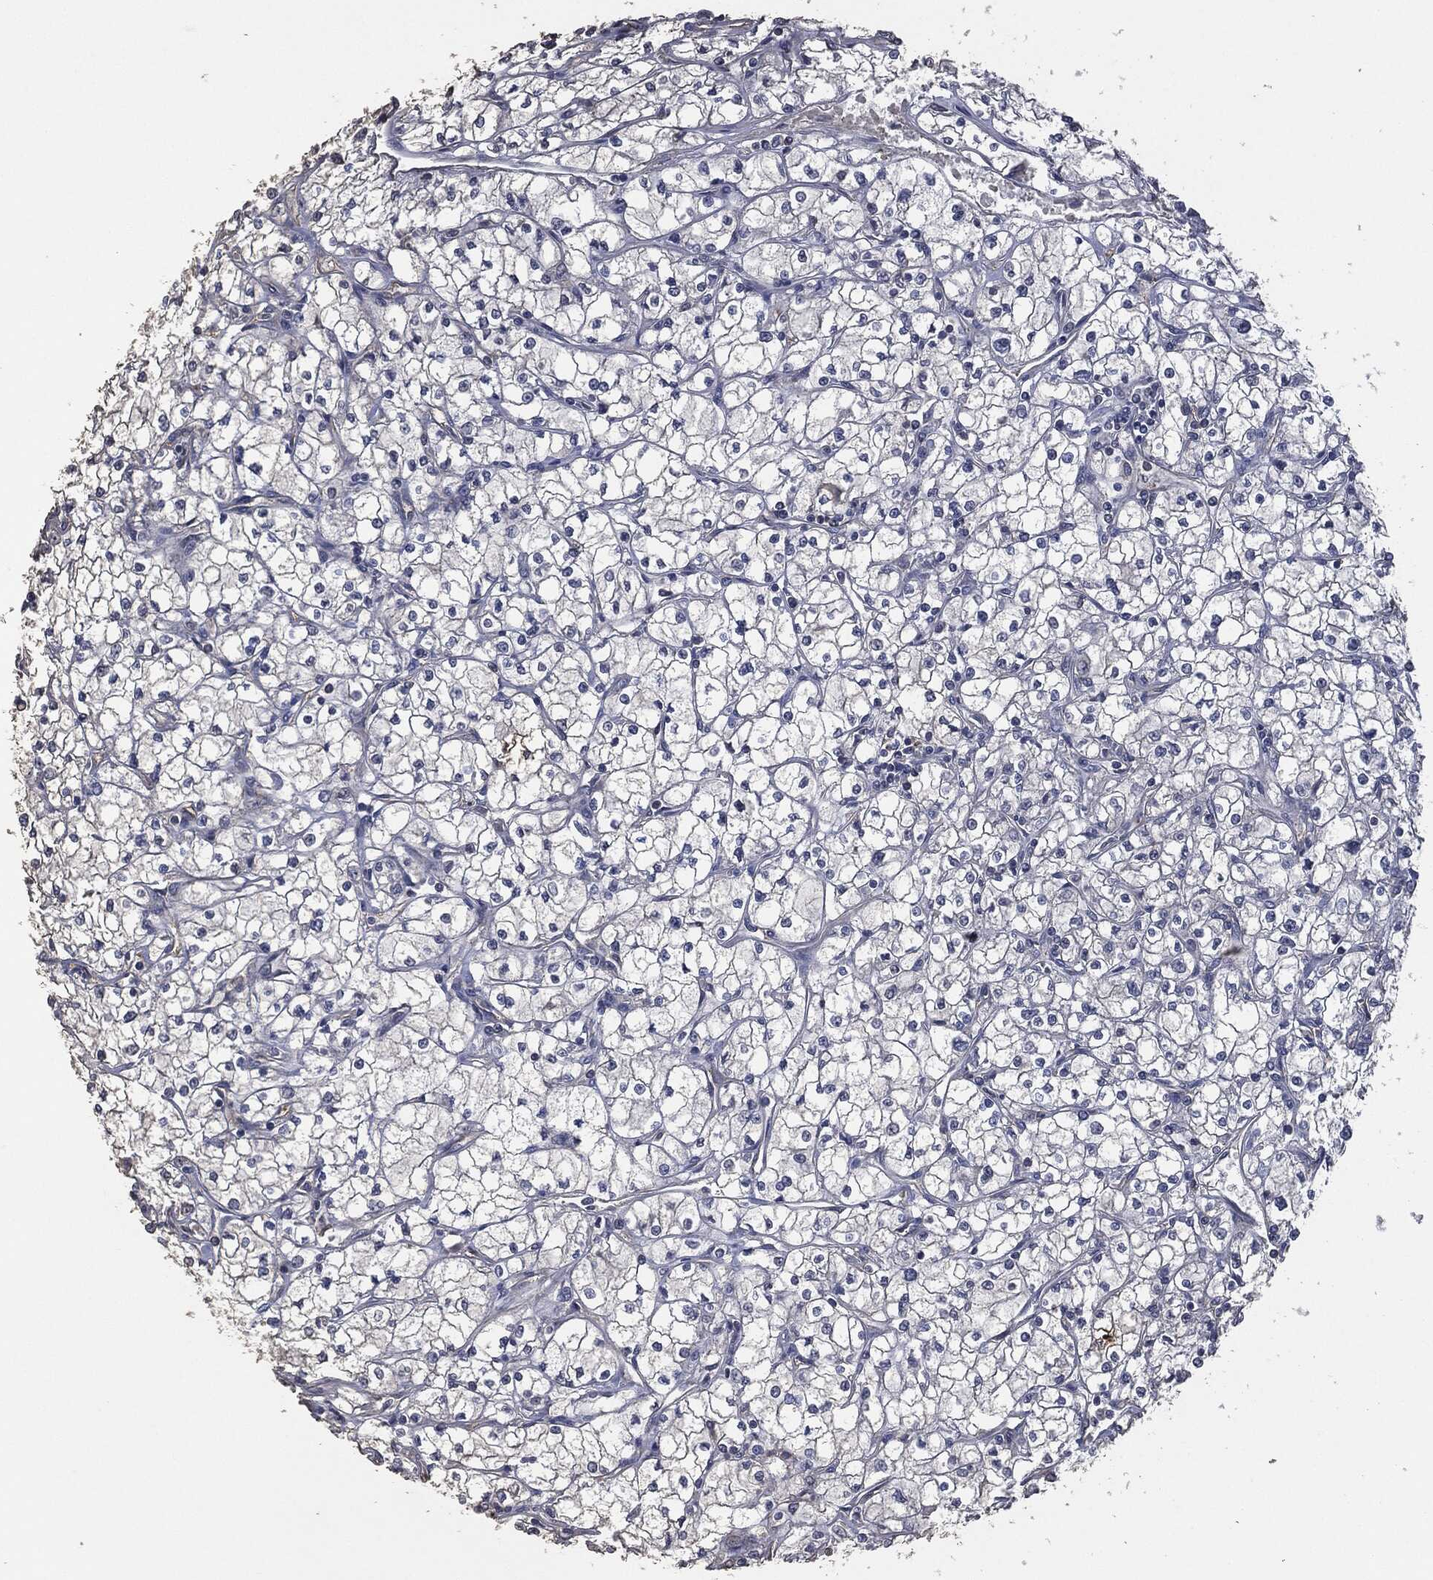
{"staining": {"intensity": "negative", "quantity": "none", "location": "none"}, "tissue": "renal cancer", "cell_type": "Tumor cells", "image_type": "cancer", "snomed": [{"axis": "morphology", "description": "Adenocarcinoma, NOS"}, {"axis": "topography", "description": "Kidney"}], "caption": "Tumor cells show no significant expression in renal adenocarcinoma. The staining was performed using DAB (3,3'-diaminobenzidine) to visualize the protein expression in brown, while the nuclei were stained in blue with hematoxylin (Magnification: 20x).", "gene": "MSLN", "patient": {"sex": "male", "age": 67}}